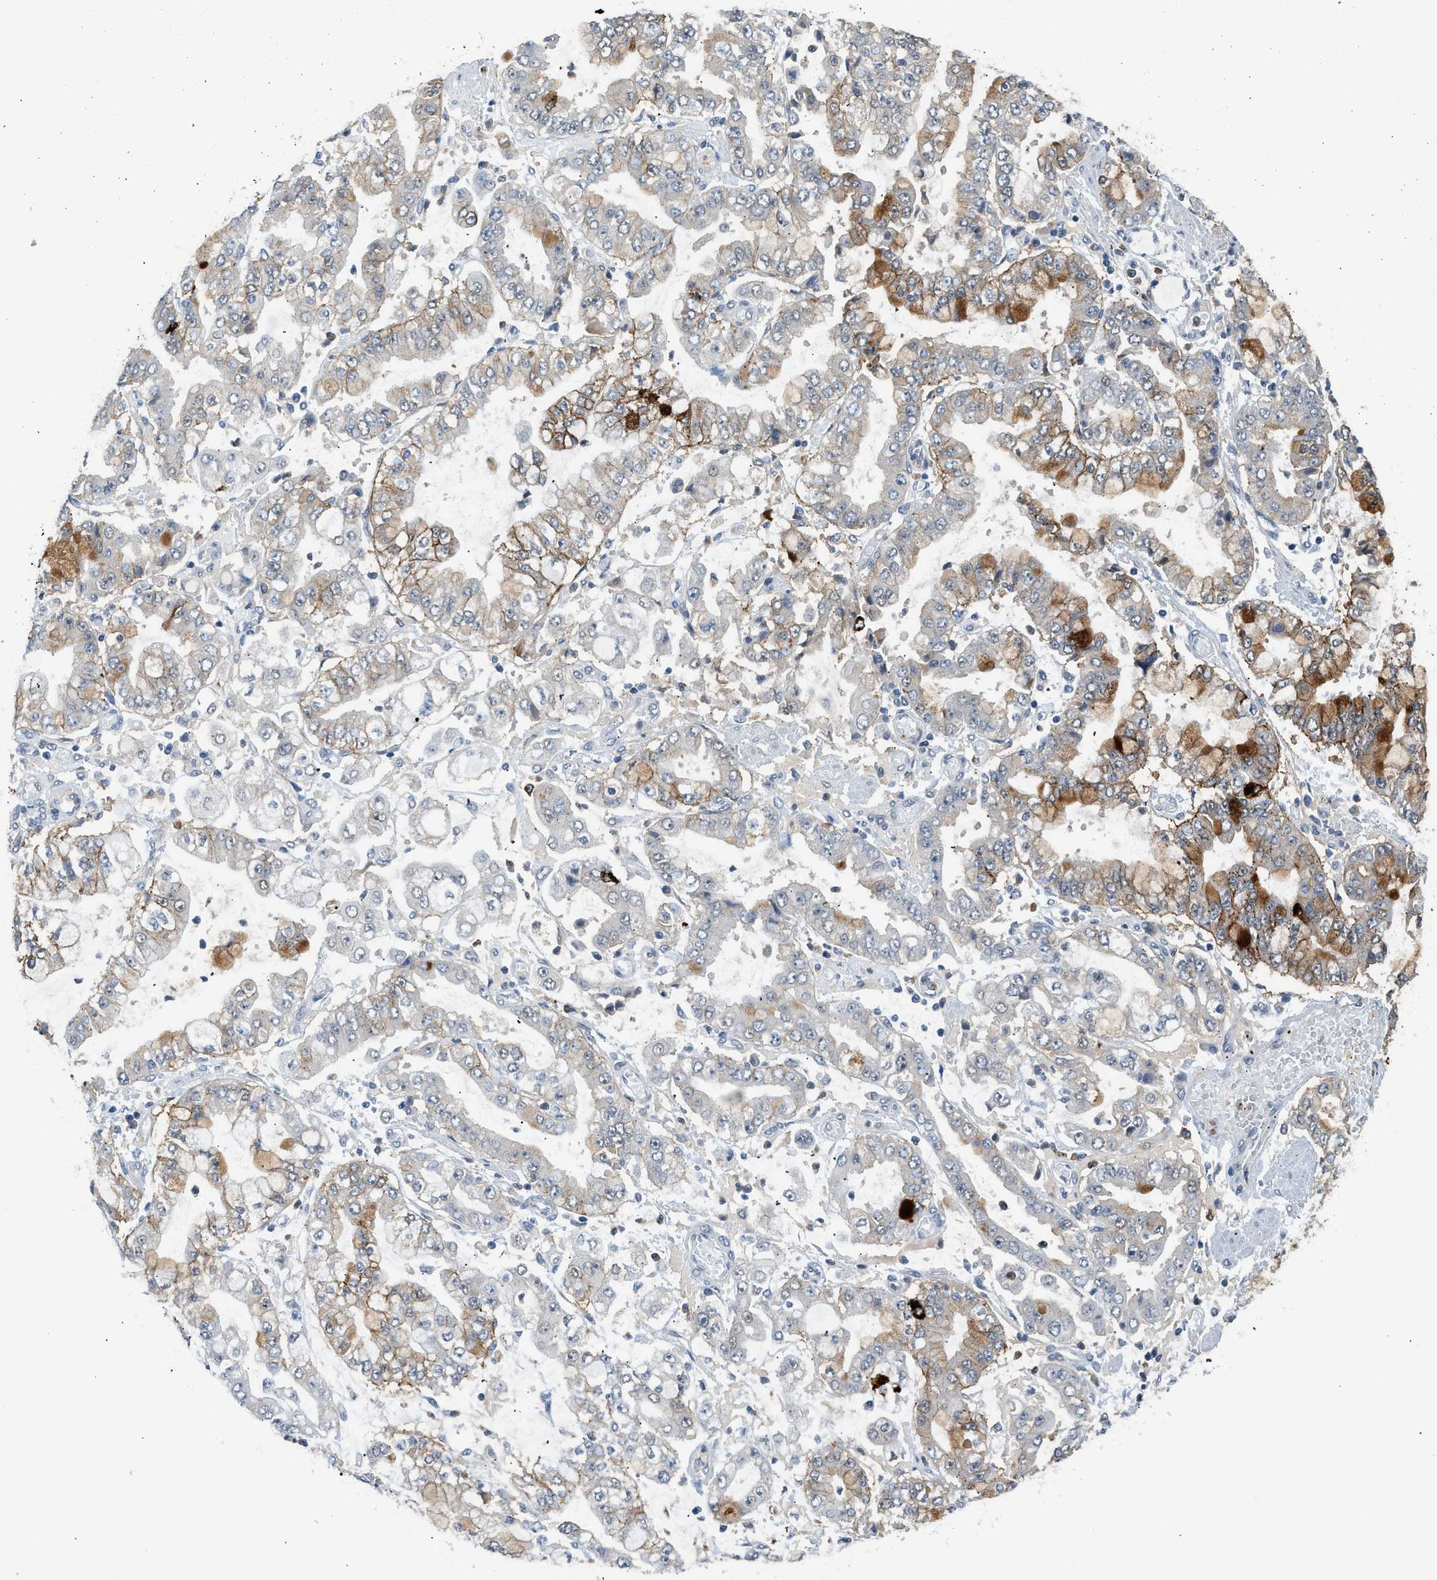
{"staining": {"intensity": "moderate", "quantity": "<25%", "location": "cytoplasmic/membranous"}, "tissue": "stomach cancer", "cell_type": "Tumor cells", "image_type": "cancer", "snomed": [{"axis": "morphology", "description": "Adenocarcinoma, NOS"}, {"axis": "topography", "description": "Stomach"}], "caption": "Human stomach adenocarcinoma stained with a protein marker exhibits moderate staining in tumor cells.", "gene": "RHBDF2", "patient": {"sex": "male", "age": 76}}